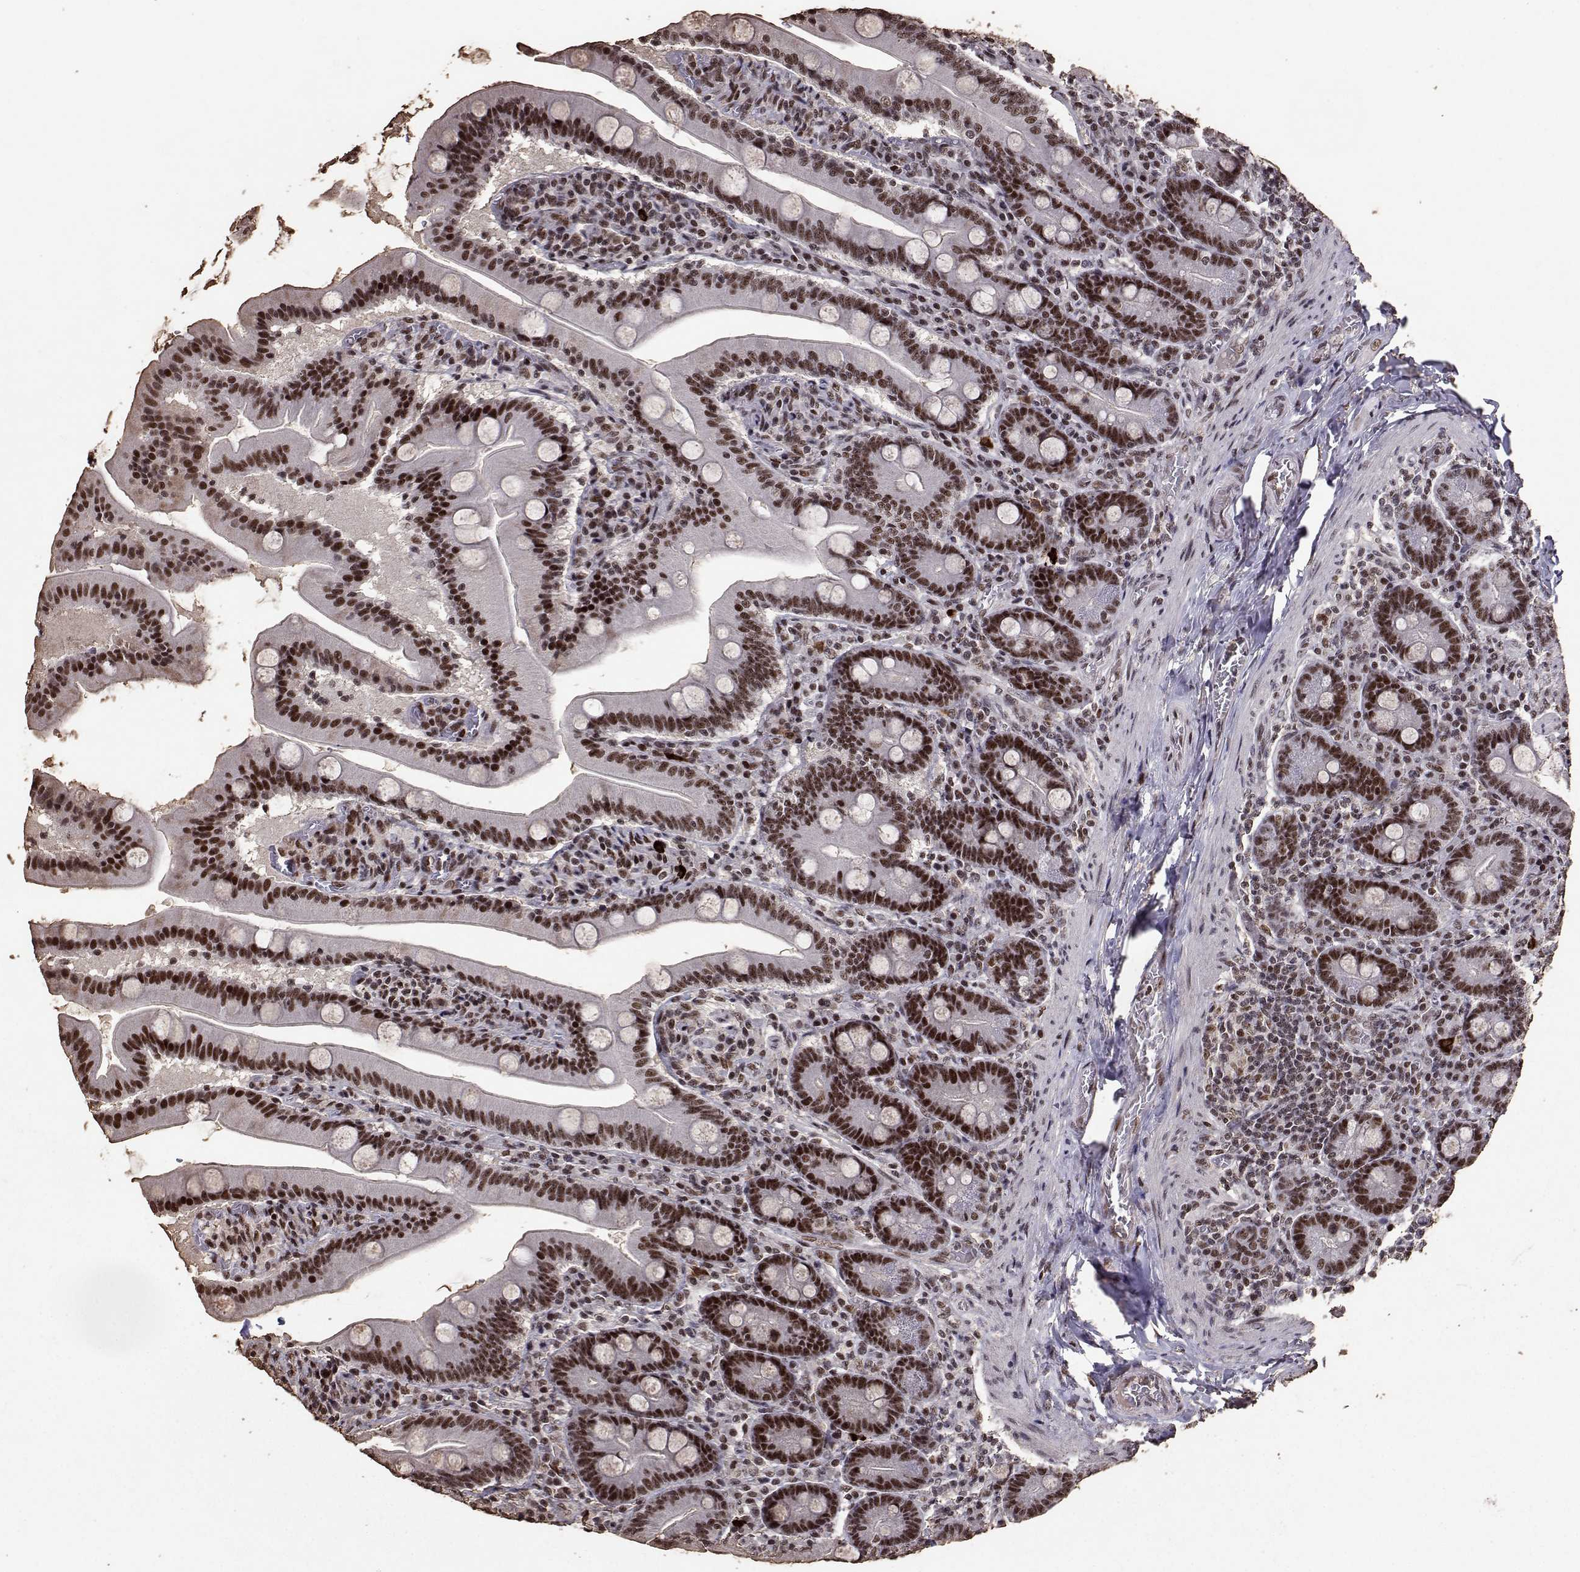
{"staining": {"intensity": "strong", "quantity": ">75%", "location": "nuclear"}, "tissue": "small intestine", "cell_type": "Glandular cells", "image_type": "normal", "snomed": [{"axis": "morphology", "description": "Normal tissue, NOS"}, {"axis": "topography", "description": "Small intestine"}], "caption": "Protein staining of benign small intestine displays strong nuclear expression in about >75% of glandular cells. The protein is stained brown, and the nuclei are stained in blue (DAB IHC with brightfield microscopy, high magnification).", "gene": "TOE1", "patient": {"sex": "male", "age": 37}}